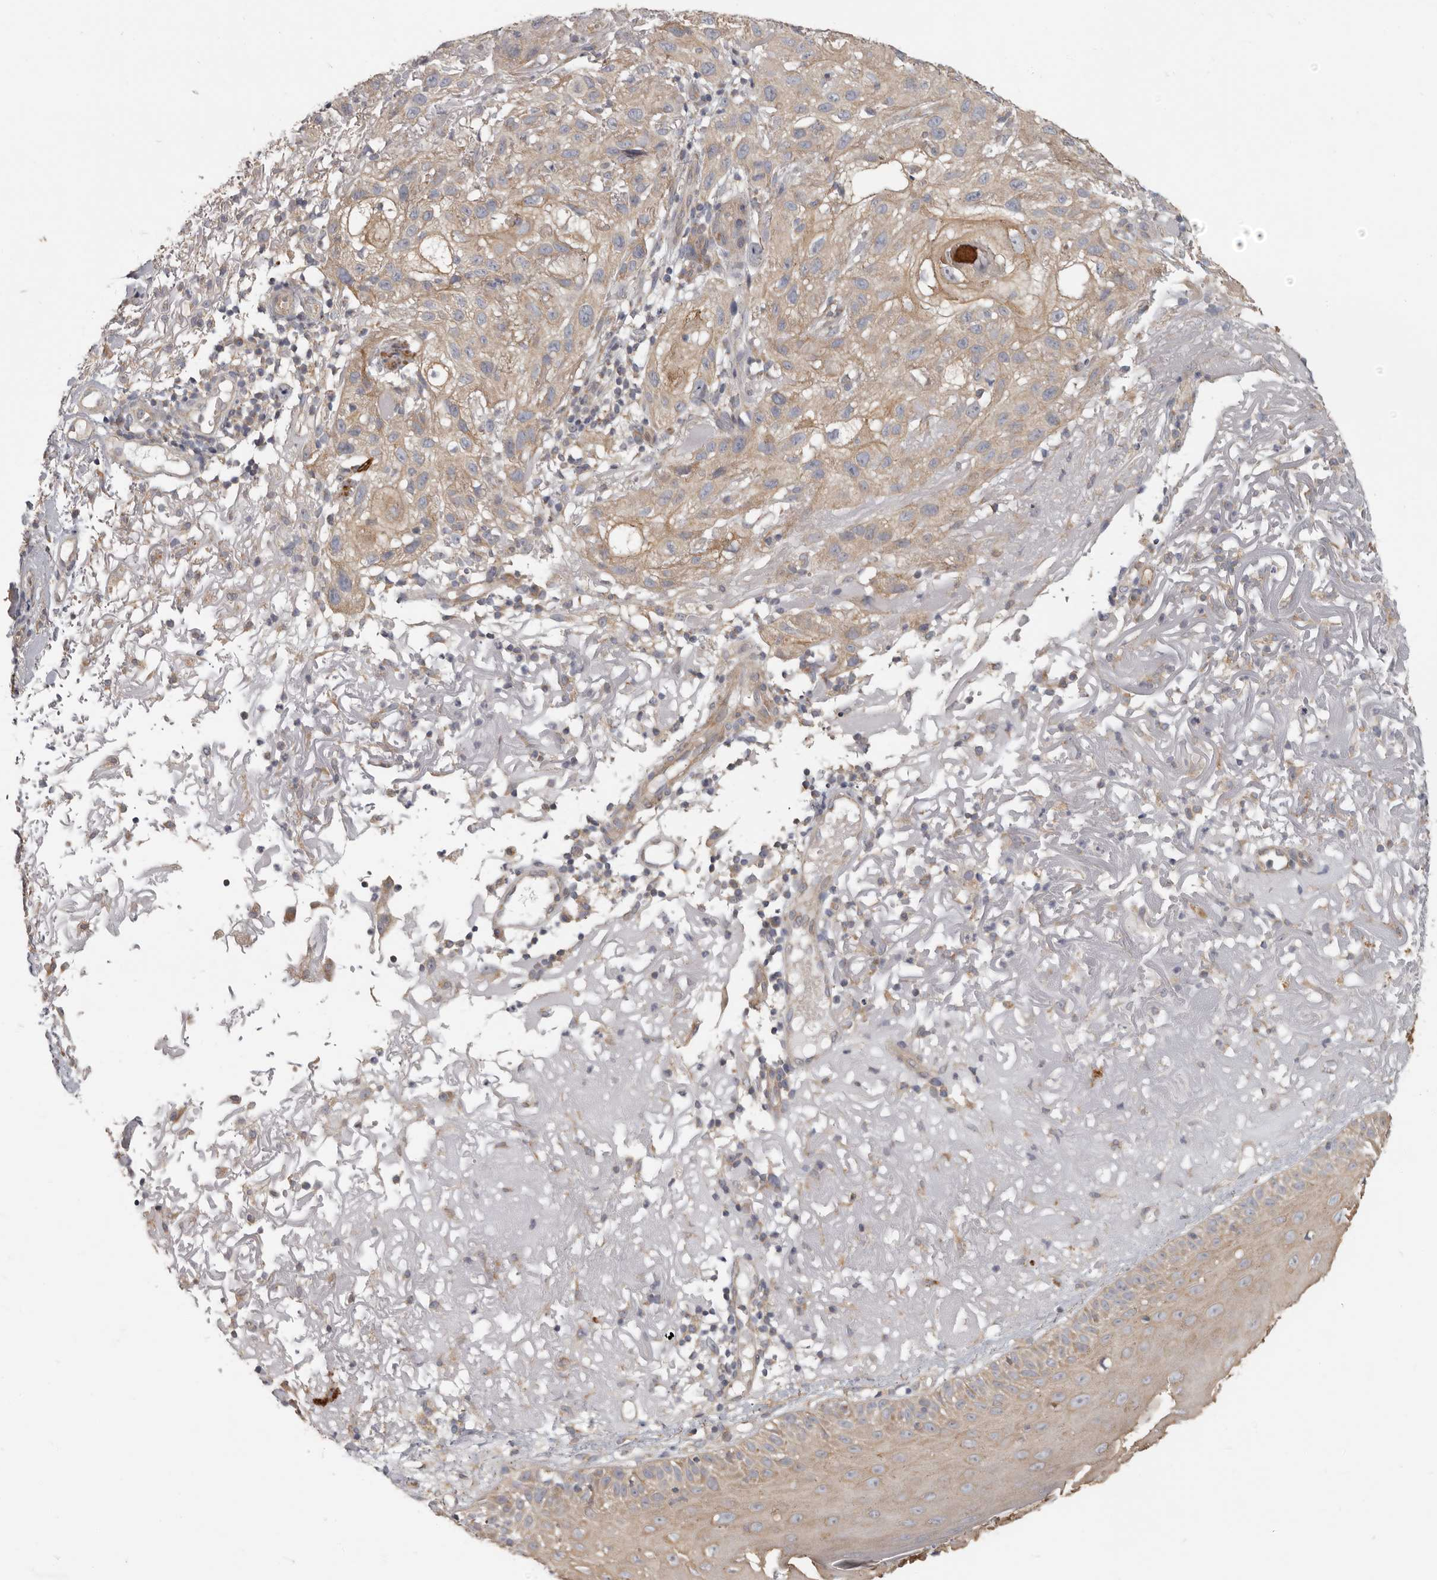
{"staining": {"intensity": "weak", "quantity": ">75%", "location": "cytoplasmic/membranous"}, "tissue": "skin cancer", "cell_type": "Tumor cells", "image_type": "cancer", "snomed": [{"axis": "morphology", "description": "Normal tissue, NOS"}, {"axis": "morphology", "description": "Squamous cell carcinoma, NOS"}, {"axis": "topography", "description": "Skin"}], "caption": "Immunohistochemical staining of squamous cell carcinoma (skin) displays weak cytoplasmic/membranous protein staining in approximately >75% of tumor cells.", "gene": "UNK", "patient": {"sex": "female", "age": 96}}